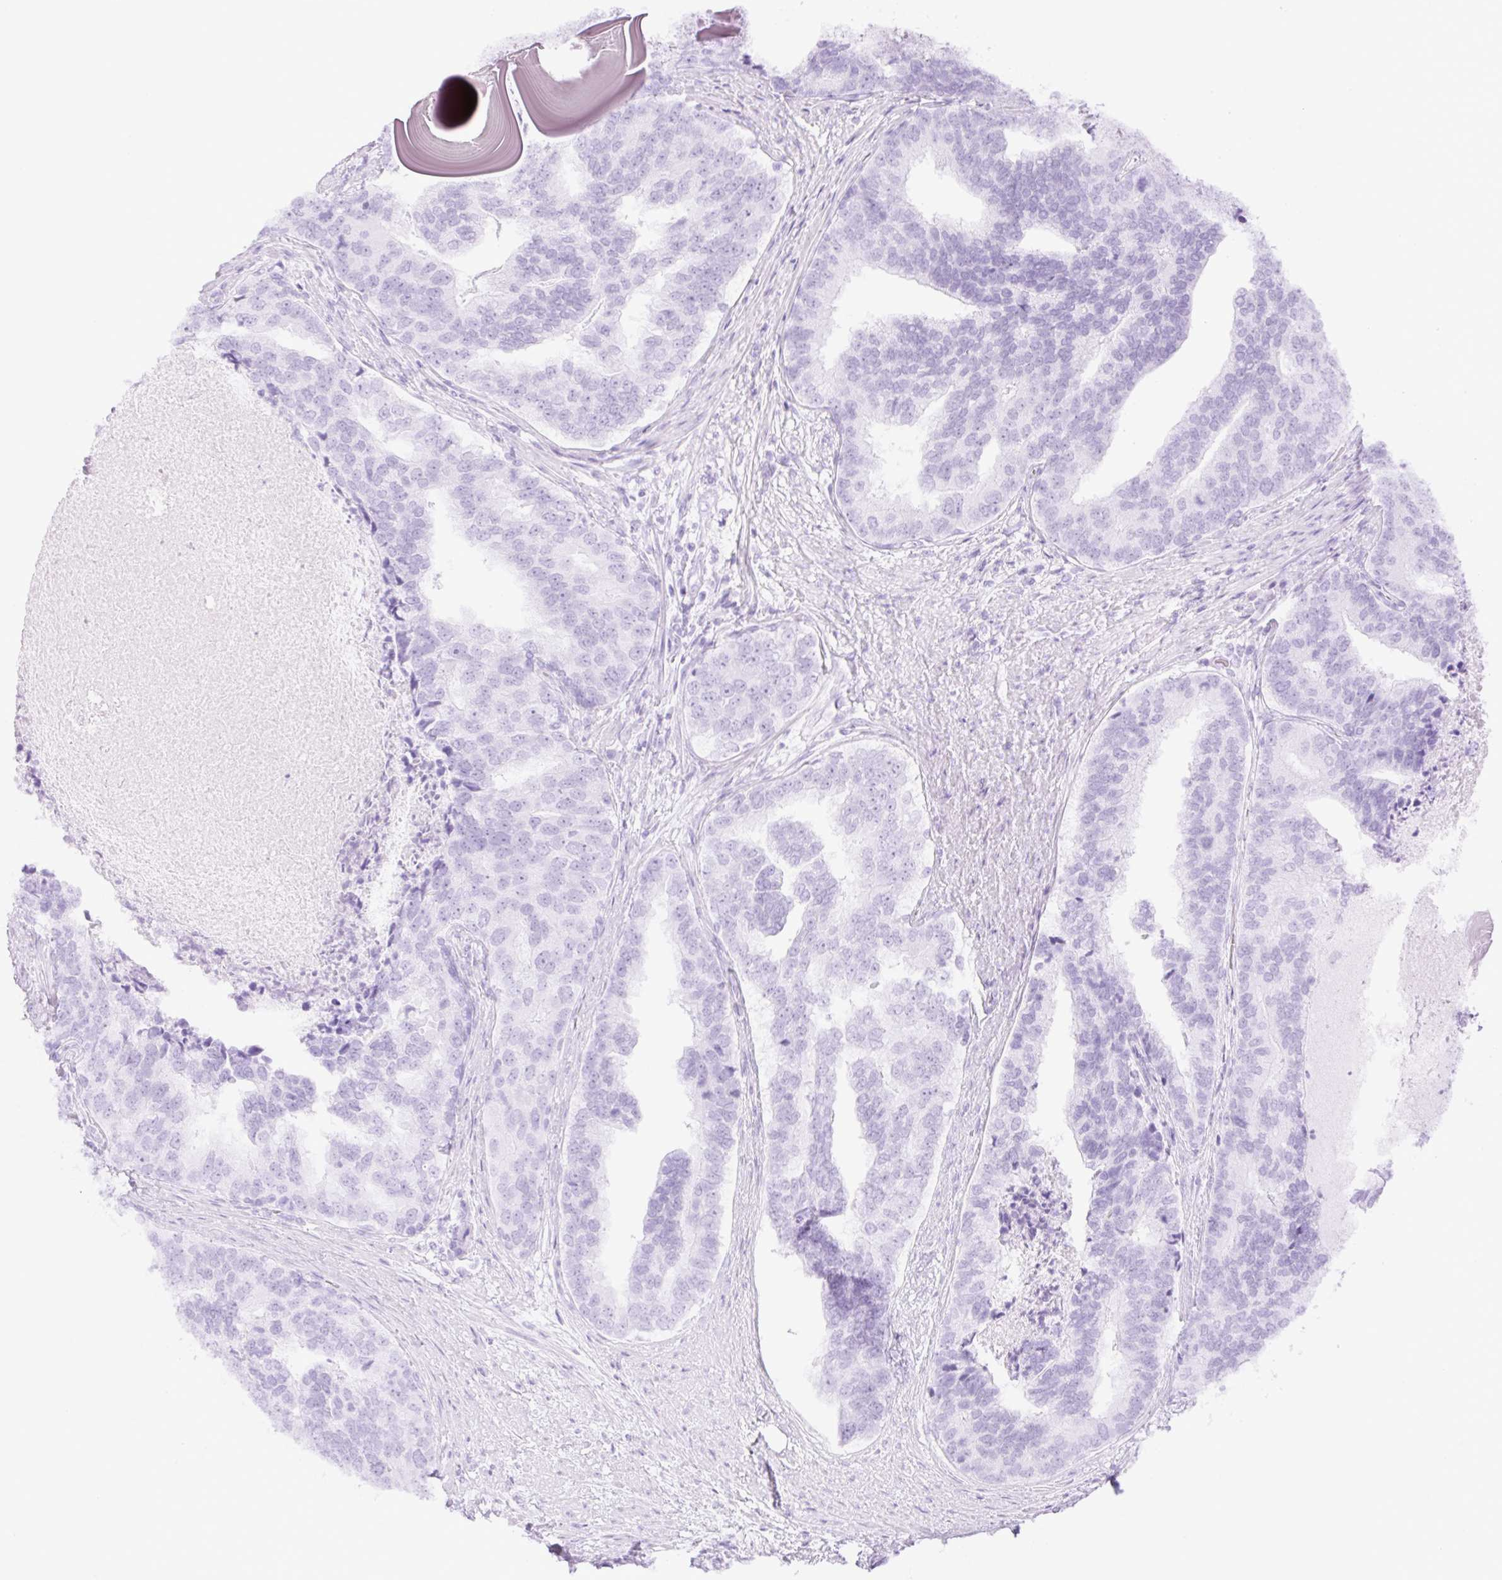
{"staining": {"intensity": "negative", "quantity": "none", "location": "none"}, "tissue": "prostate cancer", "cell_type": "Tumor cells", "image_type": "cancer", "snomed": [{"axis": "morphology", "description": "Adenocarcinoma, High grade"}, {"axis": "topography", "description": "Prostate"}], "caption": "A photomicrograph of human prostate high-grade adenocarcinoma is negative for staining in tumor cells.", "gene": "TBX15", "patient": {"sex": "male", "age": 68}}